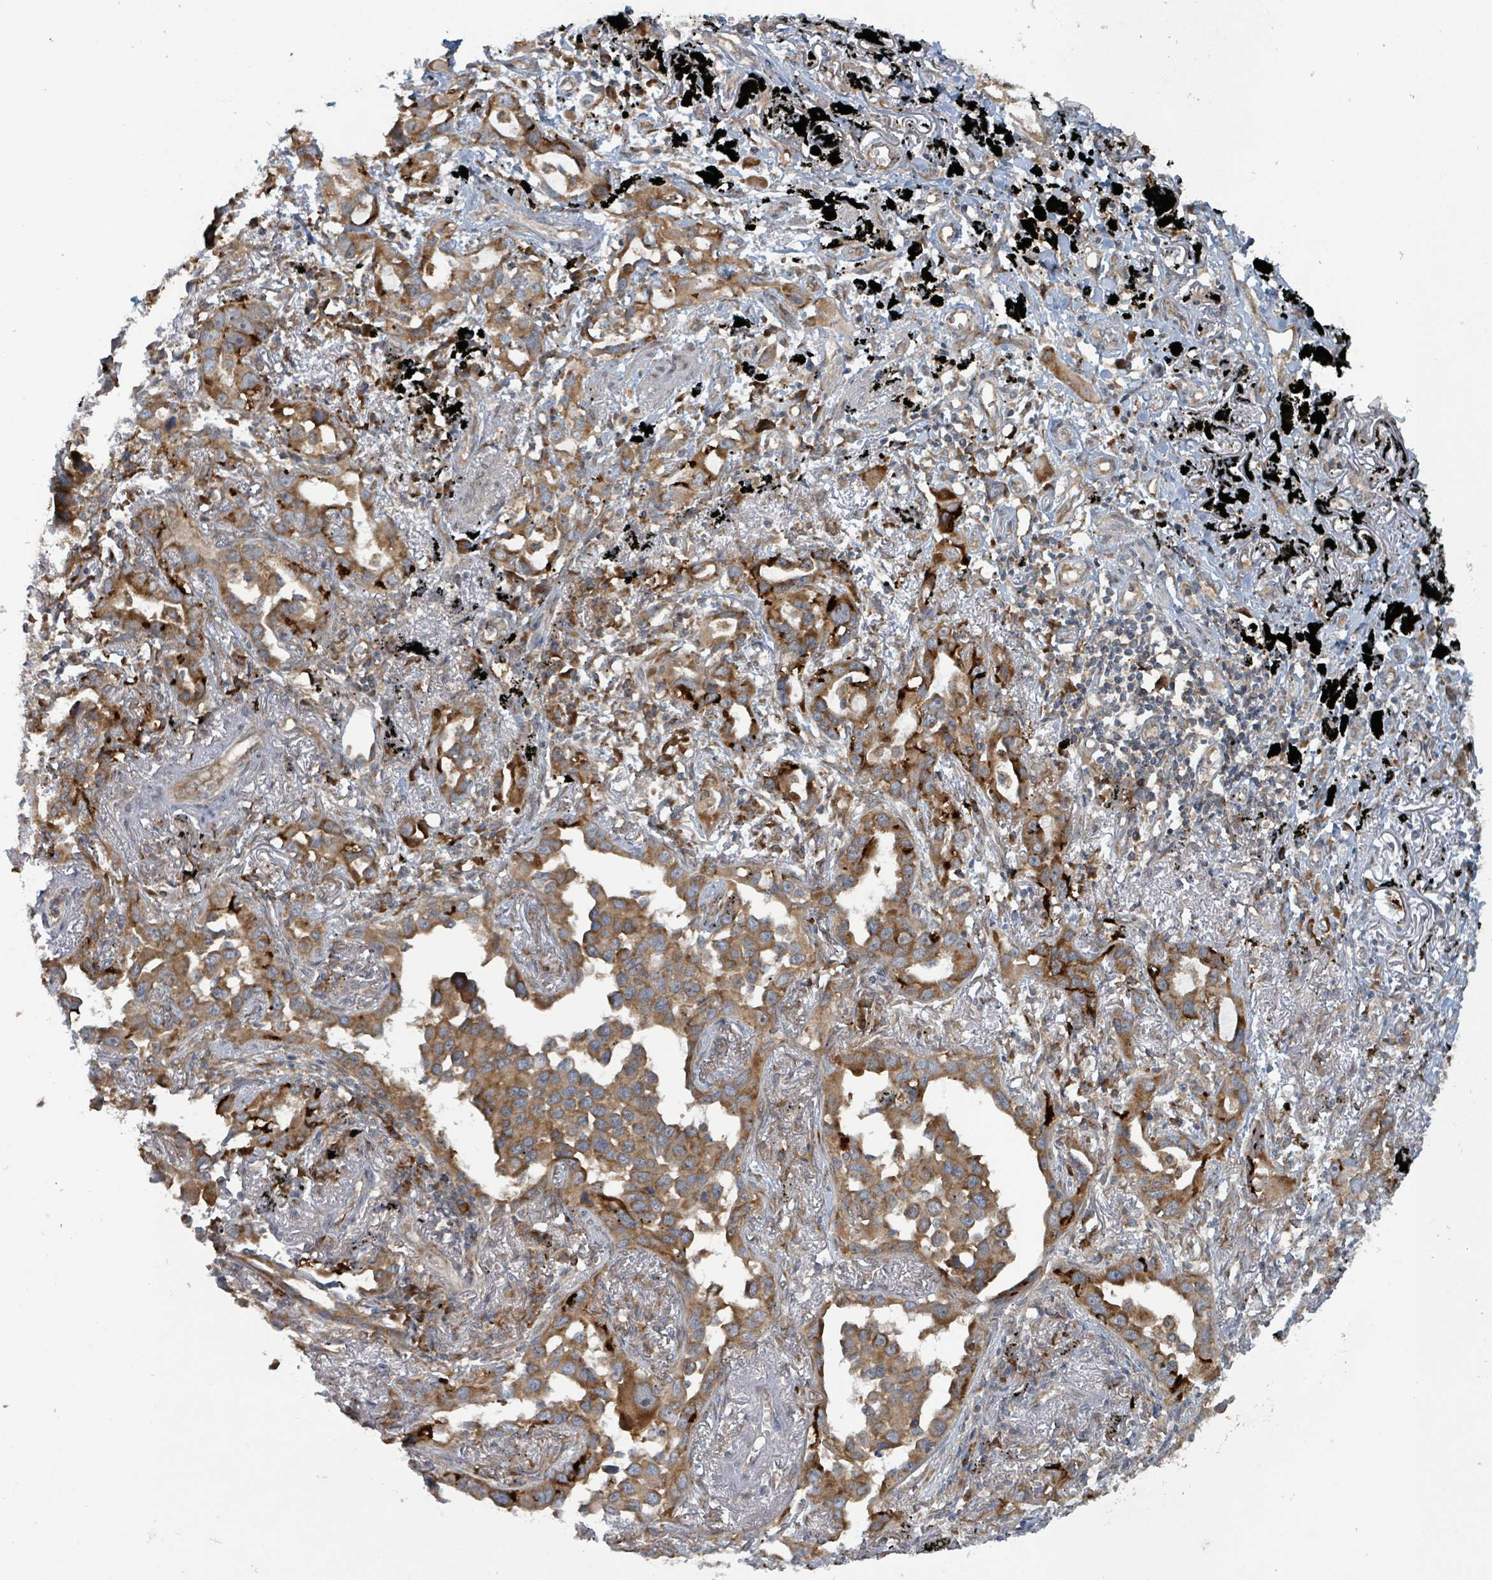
{"staining": {"intensity": "strong", "quantity": ">75%", "location": "cytoplasmic/membranous"}, "tissue": "lung cancer", "cell_type": "Tumor cells", "image_type": "cancer", "snomed": [{"axis": "morphology", "description": "Adenocarcinoma, NOS"}, {"axis": "topography", "description": "Lung"}], "caption": "Lung cancer (adenocarcinoma) tissue demonstrates strong cytoplasmic/membranous expression in approximately >75% of tumor cells, visualized by immunohistochemistry. (Brightfield microscopy of DAB IHC at high magnification).", "gene": "OR51E1", "patient": {"sex": "male", "age": 67}}